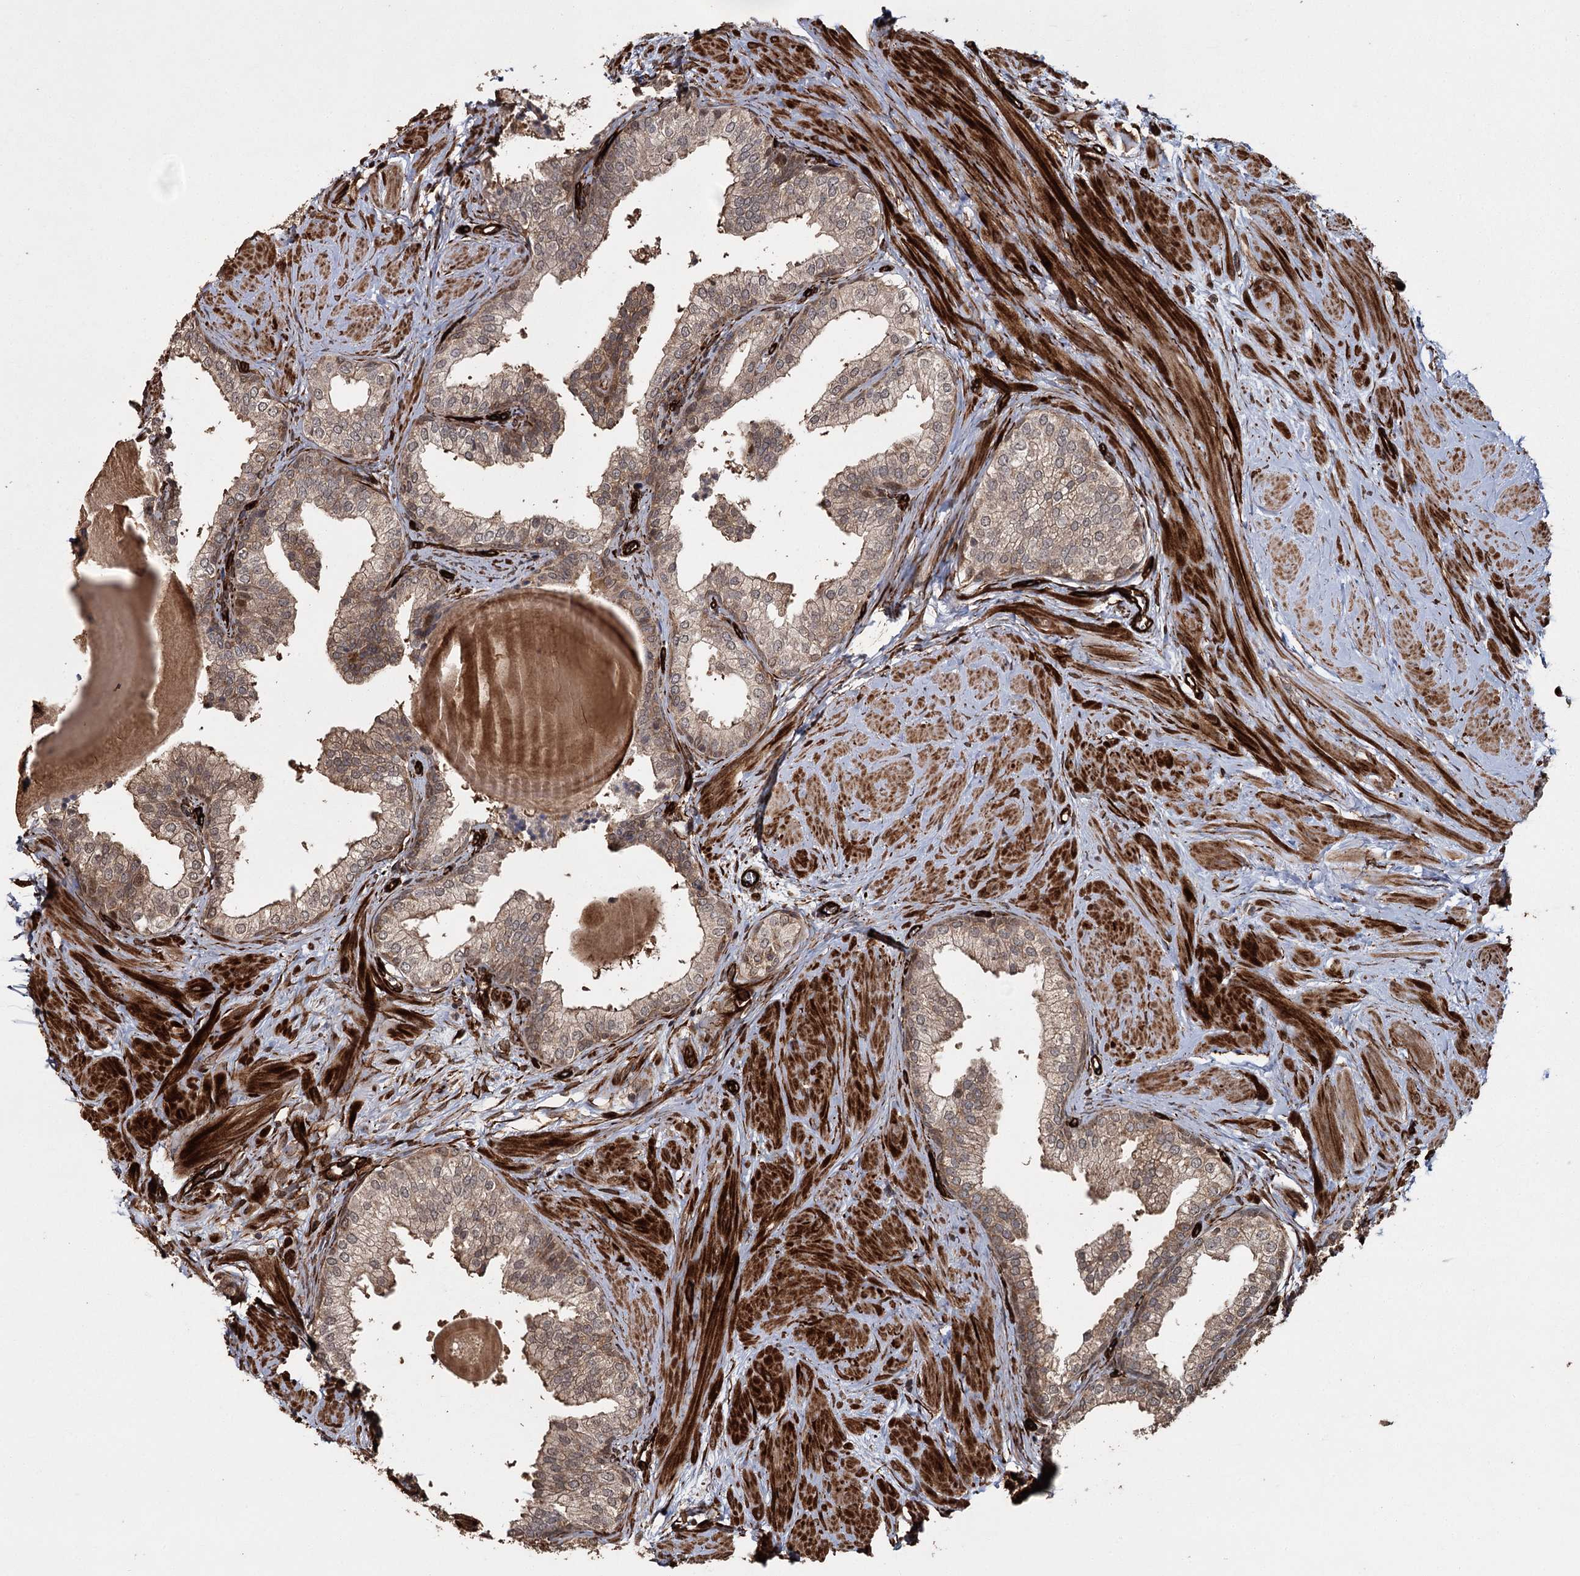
{"staining": {"intensity": "moderate", "quantity": ">75%", "location": "cytoplasmic/membranous"}, "tissue": "prostate", "cell_type": "Glandular cells", "image_type": "normal", "snomed": [{"axis": "morphology", "description": "Normal tissue, NOS"}, {"axis": "topography", "description": "Prostate"}], "caption": "Immunohistochemistry (IHC) micrograph of benign prostate stained for a protein (brown), which demonstrates medium levels of moderate cytoplasmic/membranous positivity in about >75% of glandular cells.", "gene": "RPAP3", "patient": {"sex": "male", "age": 48}}